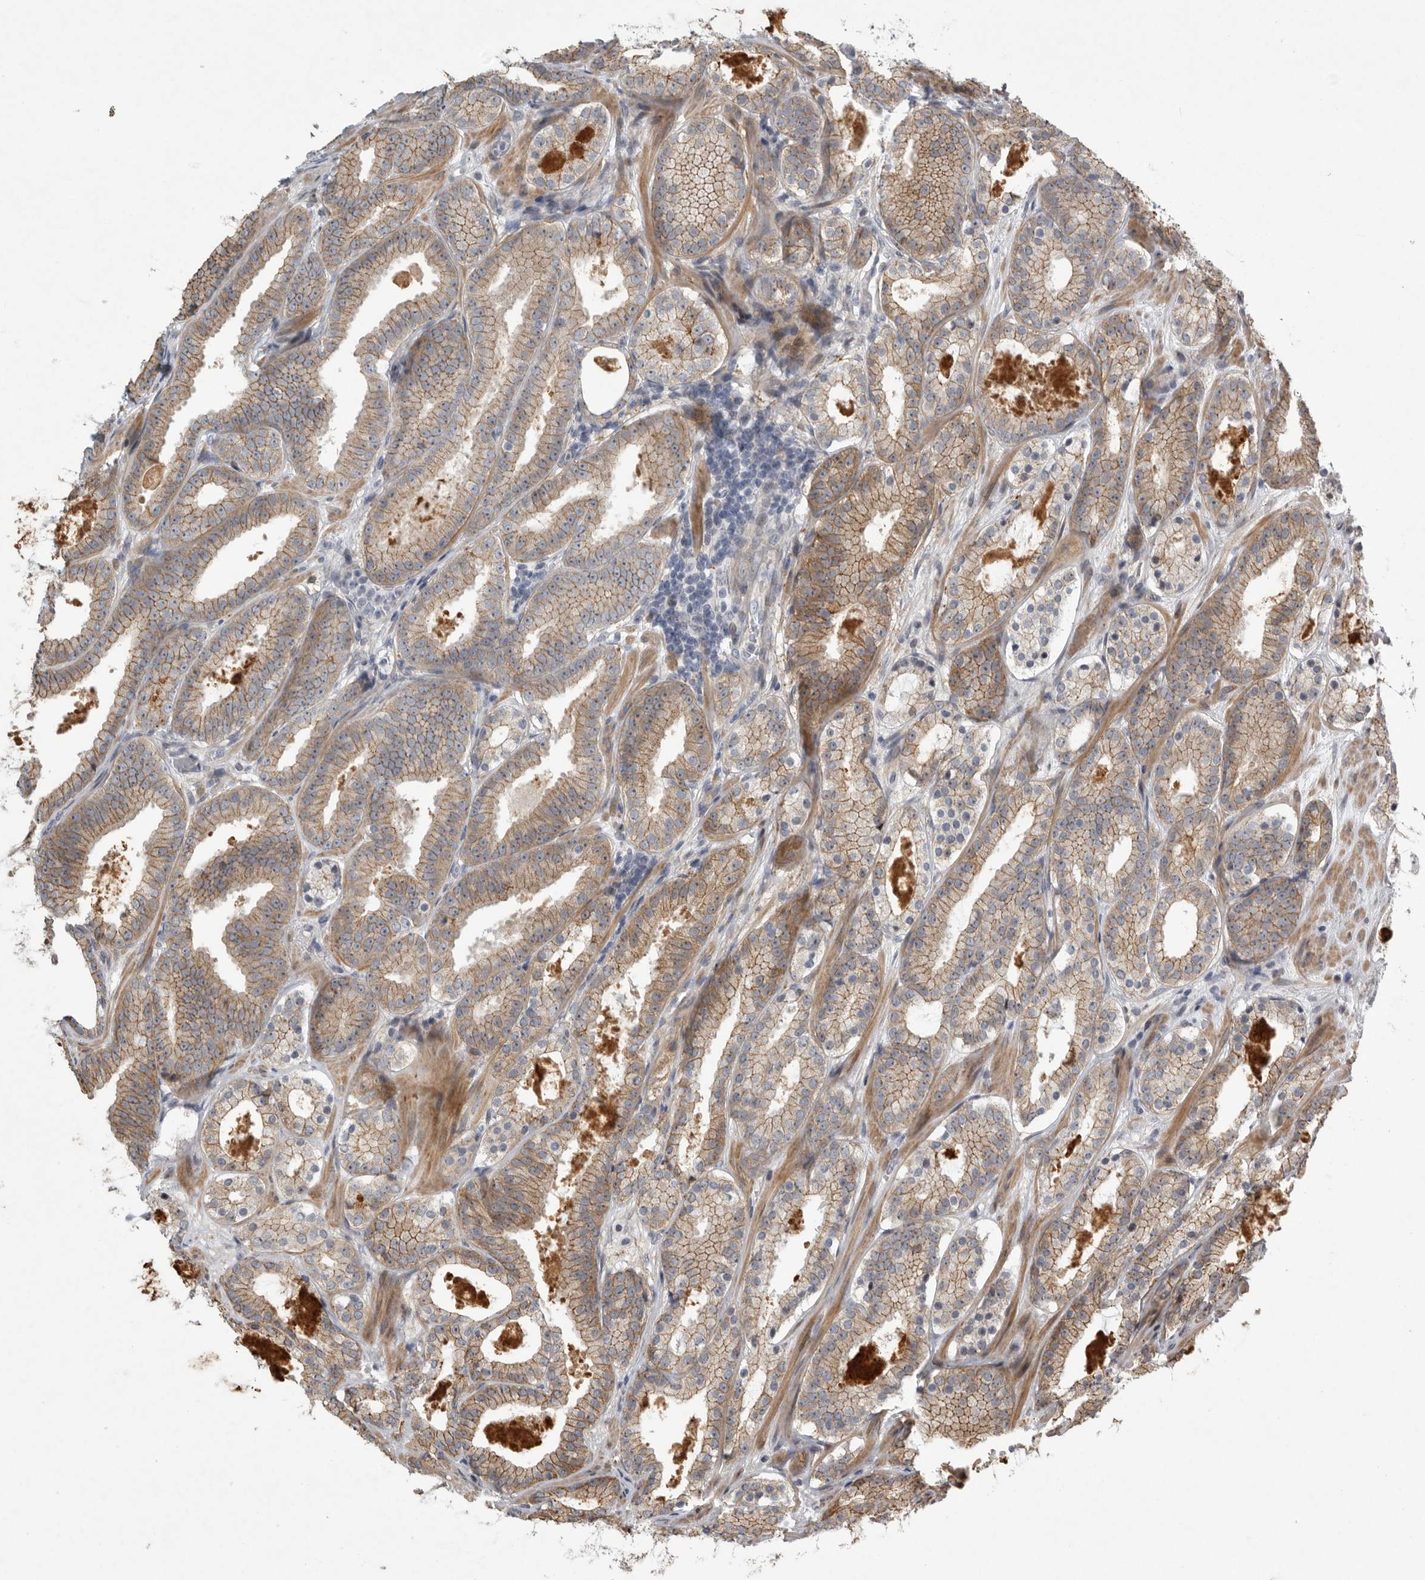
{"staining": {"intensity": "moderate", "quantity": ">75%", "location": "cytoplasmic/membranous"}, "tissue": "prostate cancer", "cell_type": "Tumor cells", "image_type": "cancer", "snomed": [{"axis": "morphology", "description": "Adenocarcinoma, Low grade"}, {"axis": "topography", "description": "Prostate"}], "caption": "This image reveals IHC staining of low-grade adenocarcinoma (prostate), with medium moderate cytoplasmic/membranous staining in approximately >75% of tumor cells.", "gene": "MPDZ", "patient": {"sex": "male", "age": 69}}